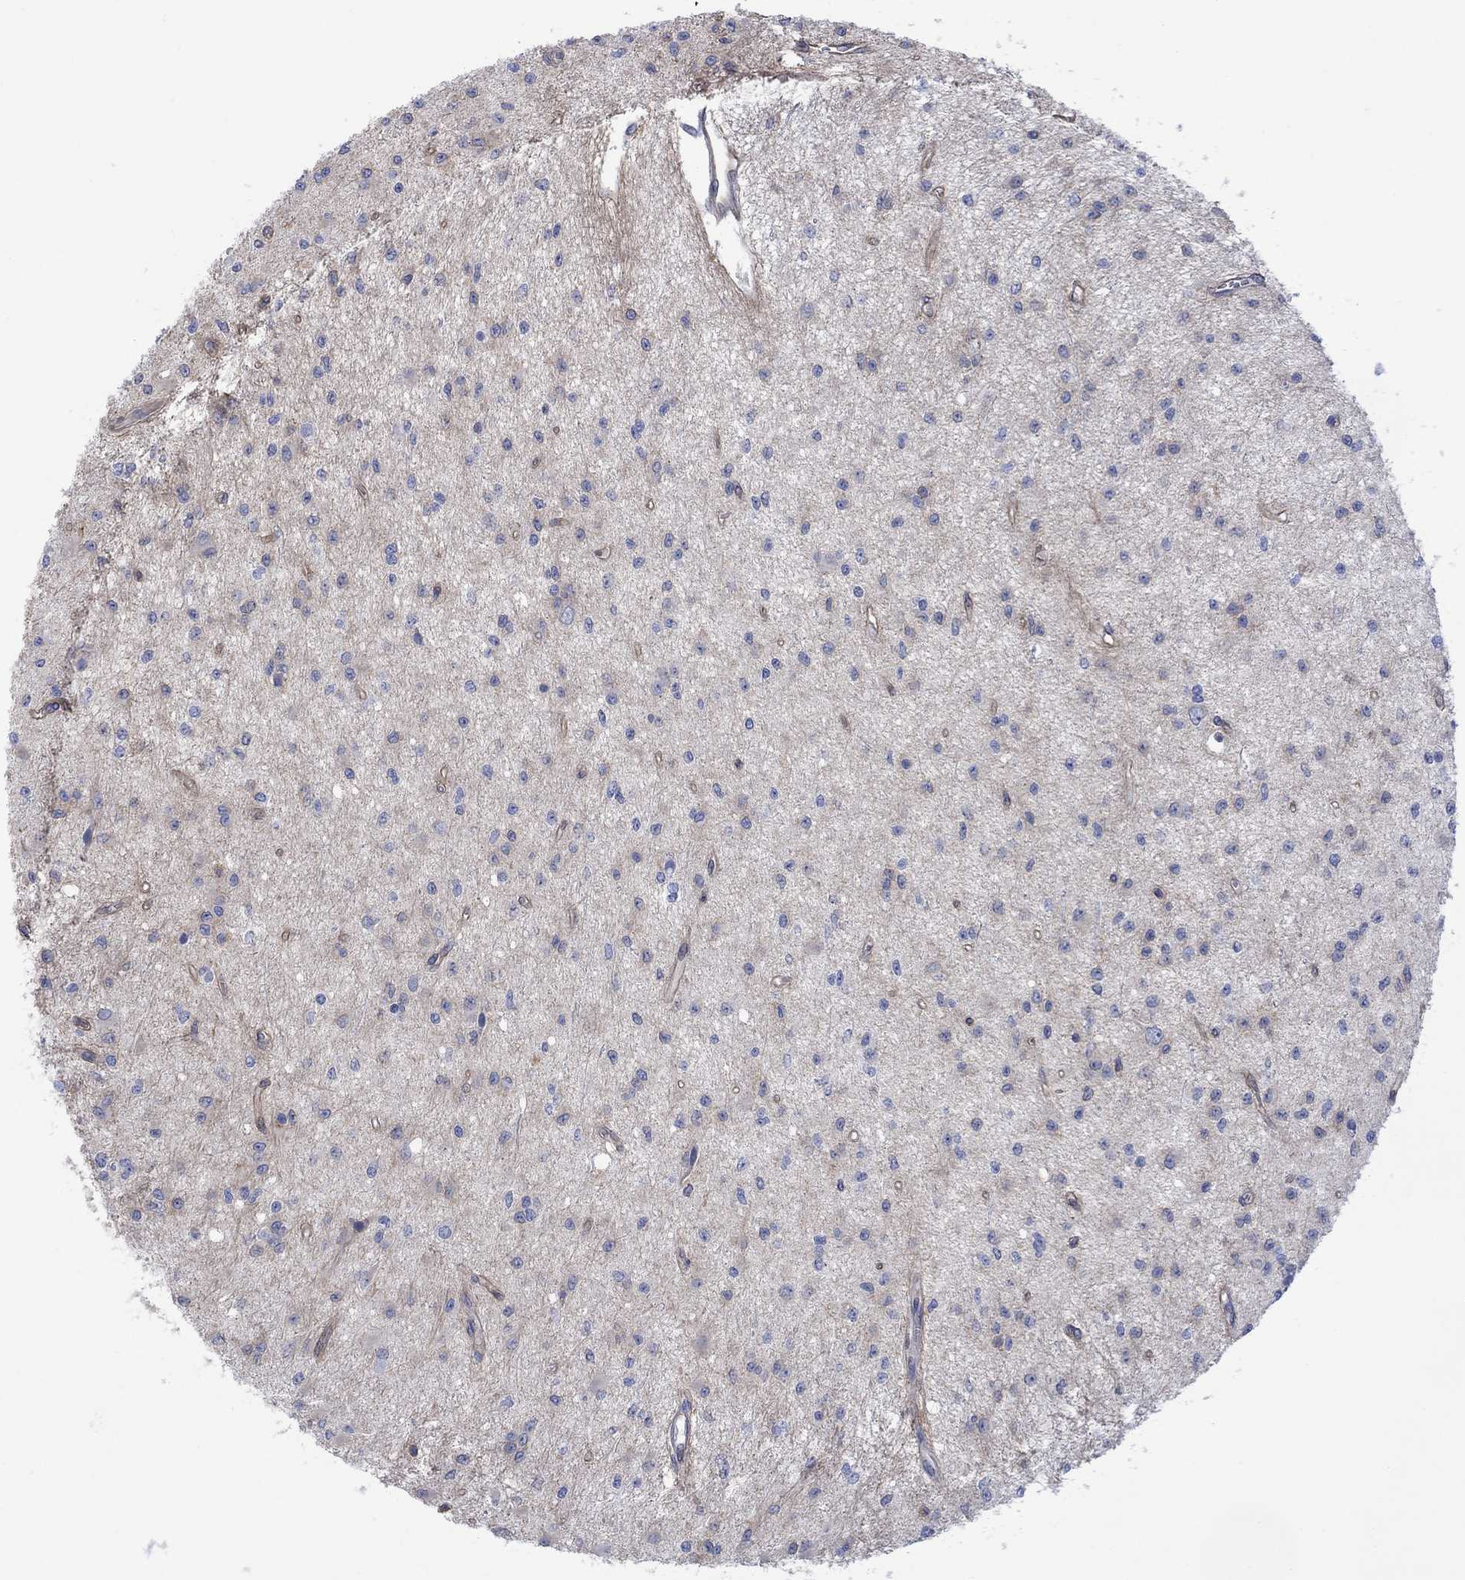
{"staining": {"intensity": "negative", "quantity": "none", "location": "none"}, "tissue": "glioma", "cell_type": "Tumor cells", "image_type": "cancer", "snomed": [{"axis": "morphology", "description": "Glioma, malignant, Low grade"}, {"axis": "topography", "description": "Brain"}], "caption": "This micrograph is of malignant low-grade glioma stained with immunohistochemistry (IHC) to label a protein in brown with the nuclei are counter-stained blue. There is no expression in tumor cells.", "gene": "GBP5", "patient": {"sex": "female", "age": 45}}